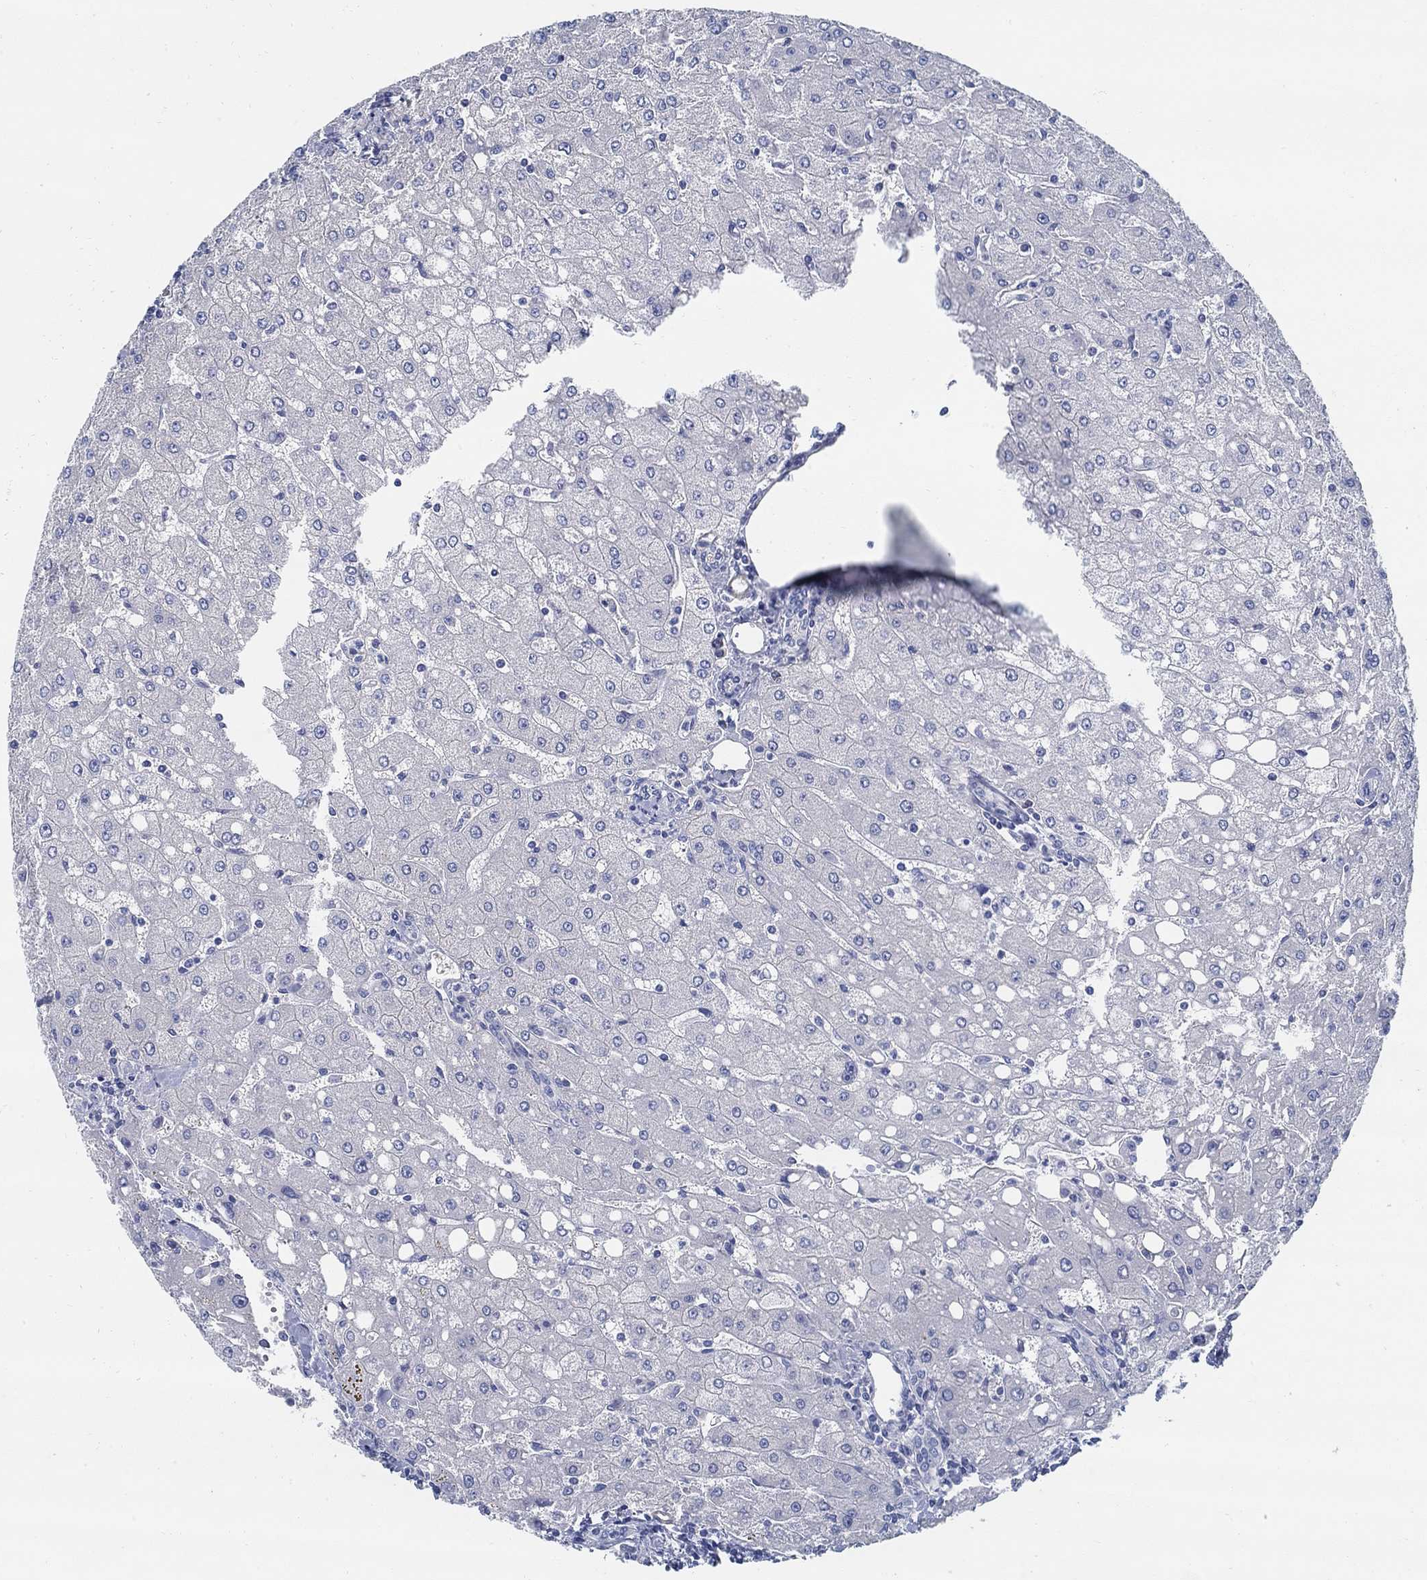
{"staining": {"intensity": "negative", "quantity": "none", "location": "none"}, "tissue": "liver", "cell_type": "Cholangiocytes", "image_type": "normal", "snomed": [{"axis": "morphology", "description": "Normal tissue, NOS"}, {"axis": "topography", "description": "Liver"}], "caption": "Immunohistochemical staining of unremarkable human liver reveals no significant expression in cholangiocytes.", "gene": "C15orf39", "patient": {"sex": "female", "age": 53}}